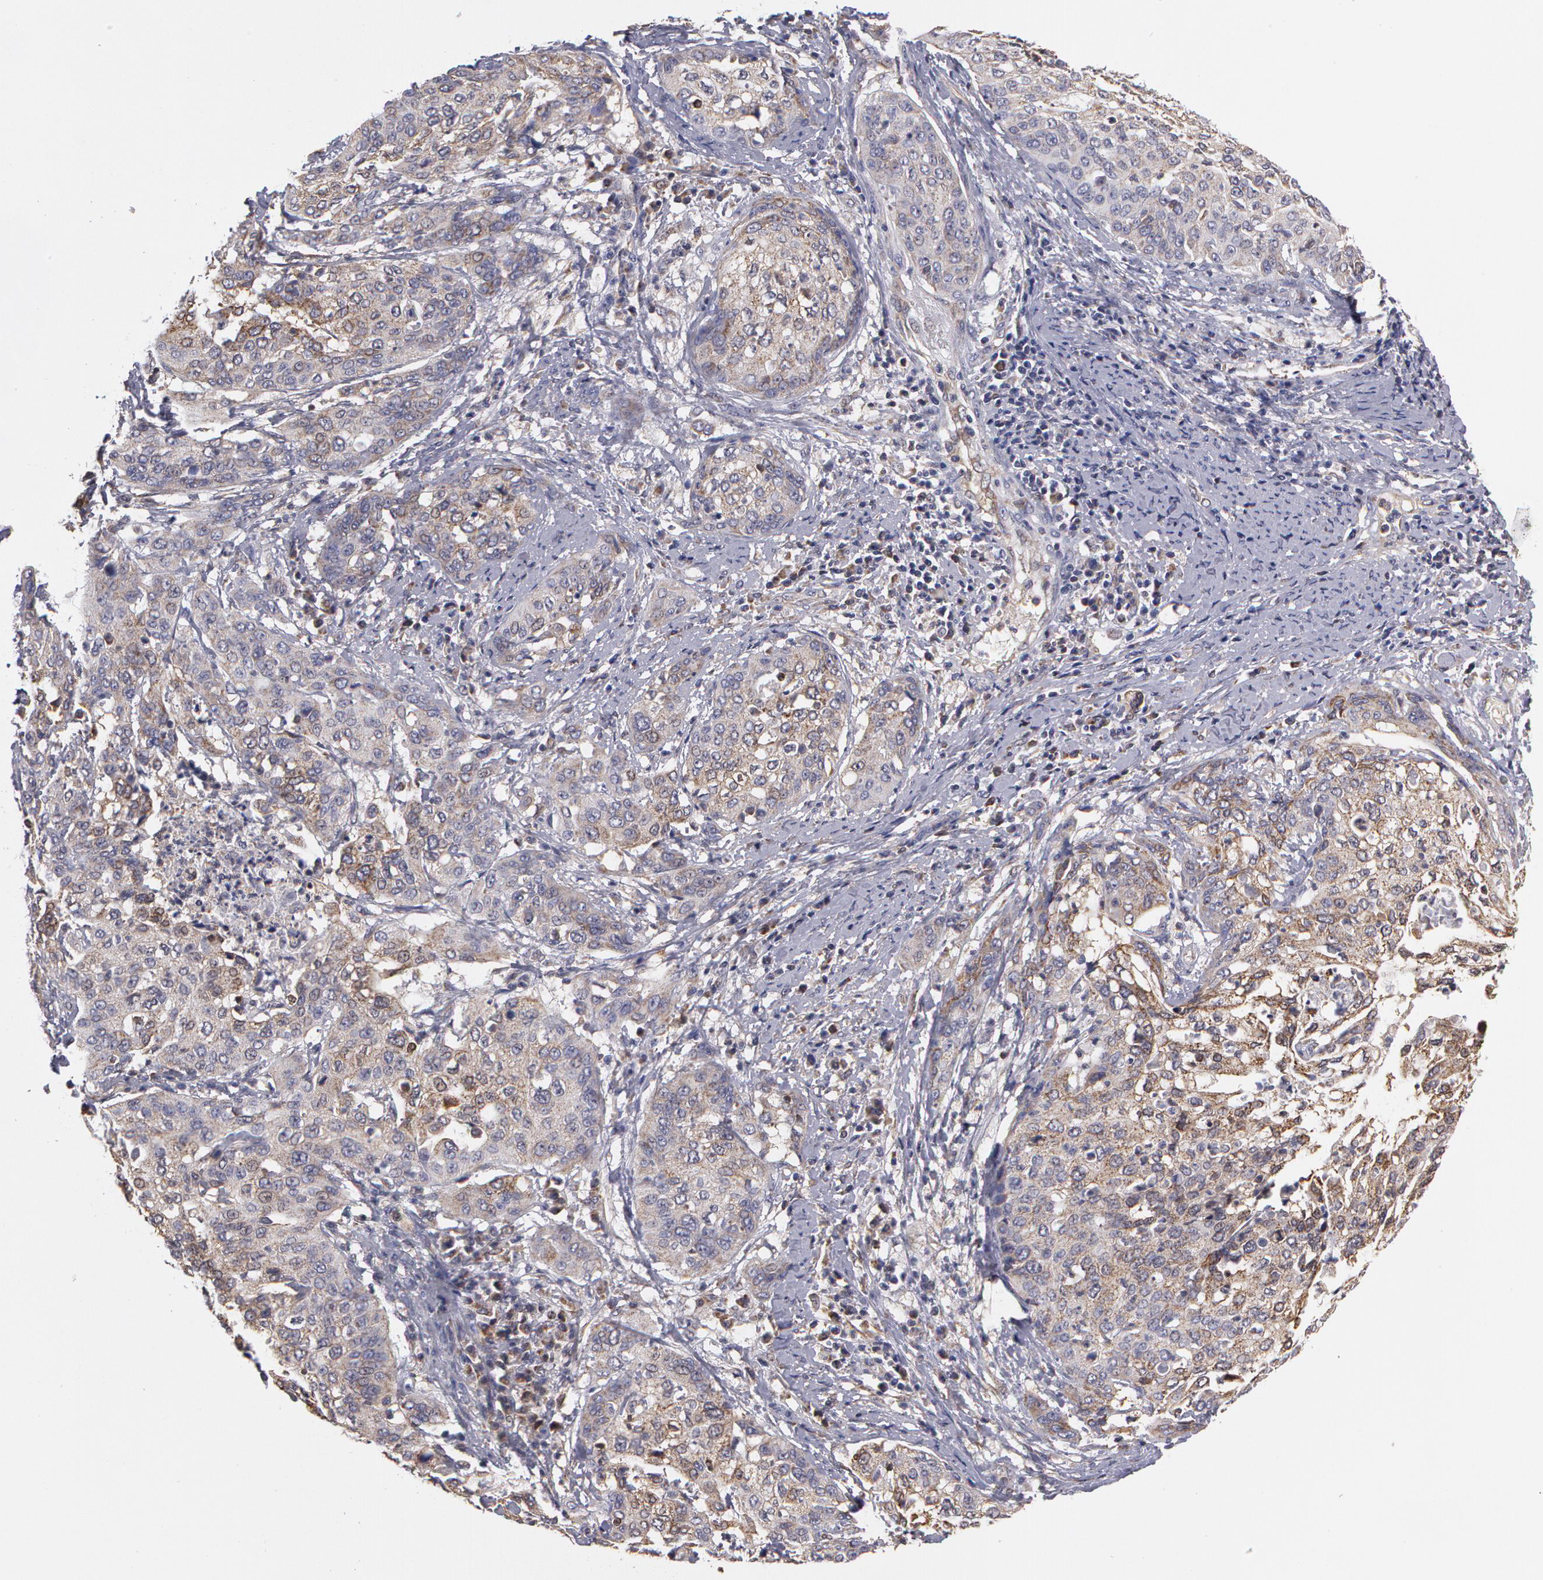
{"staining": {"intensity": "weak", "quantity": "<25%", "location": "cytoplasmic/membranous"}, "tissue": "cervical cancer", "cell_type": "Tumor cells", "image_type": "cancer", "snomed": [{"axis": "morphology", "description": "Squamous cell carcinoma, NOS"}, {"axis": "topography", "description": "Cervix"}], "caption": "Cervical cancer was stained to show a protein in brown. There is no significant expression in tumor cells.", "gene": "MPST", "patient": {"sex": "female", "age": 41}}